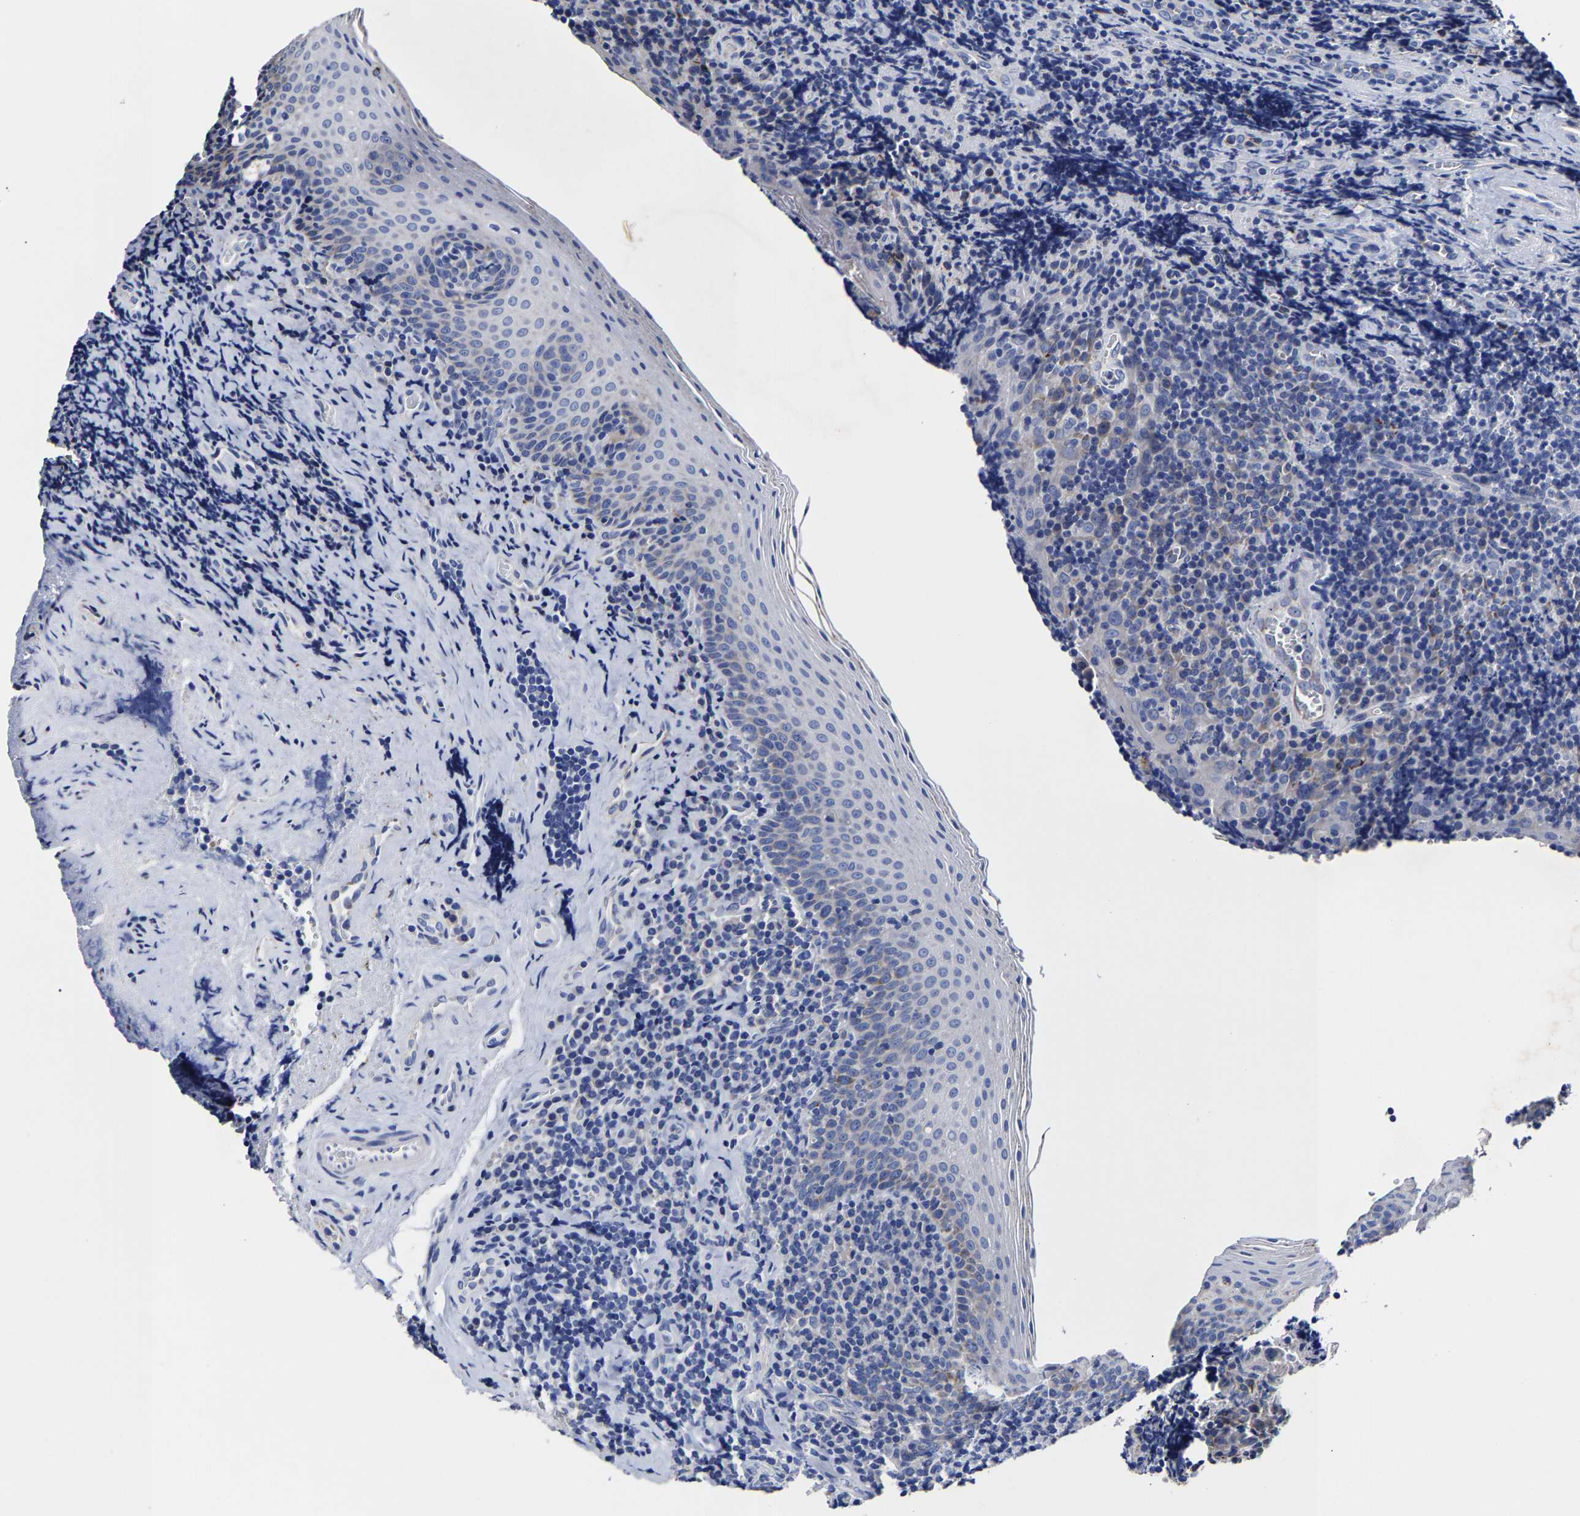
{"staining": {"intensity": "negative", "quantity": "none", "location": "none"}, "tissue": "tonsil", "cell_type": "Germinal center cells", "image_type": "normal", "snomed": [{"axis": "morphology", "description": "Normal tissue, NOS"}, {"axis": "morphology", "description": "Inflammation, NOS"}, {"axis": "topography", "description": "Tonsil"}], "caption": "Germinal center cells show no significant protein positivity in normal tonsil. (Brightfield microscopy of DAB (3,3'-diaminobenzidine) immunohistochemistry at high magnification).", "gene": "AASS", "patient": {"sex": "female", "age": 31}}